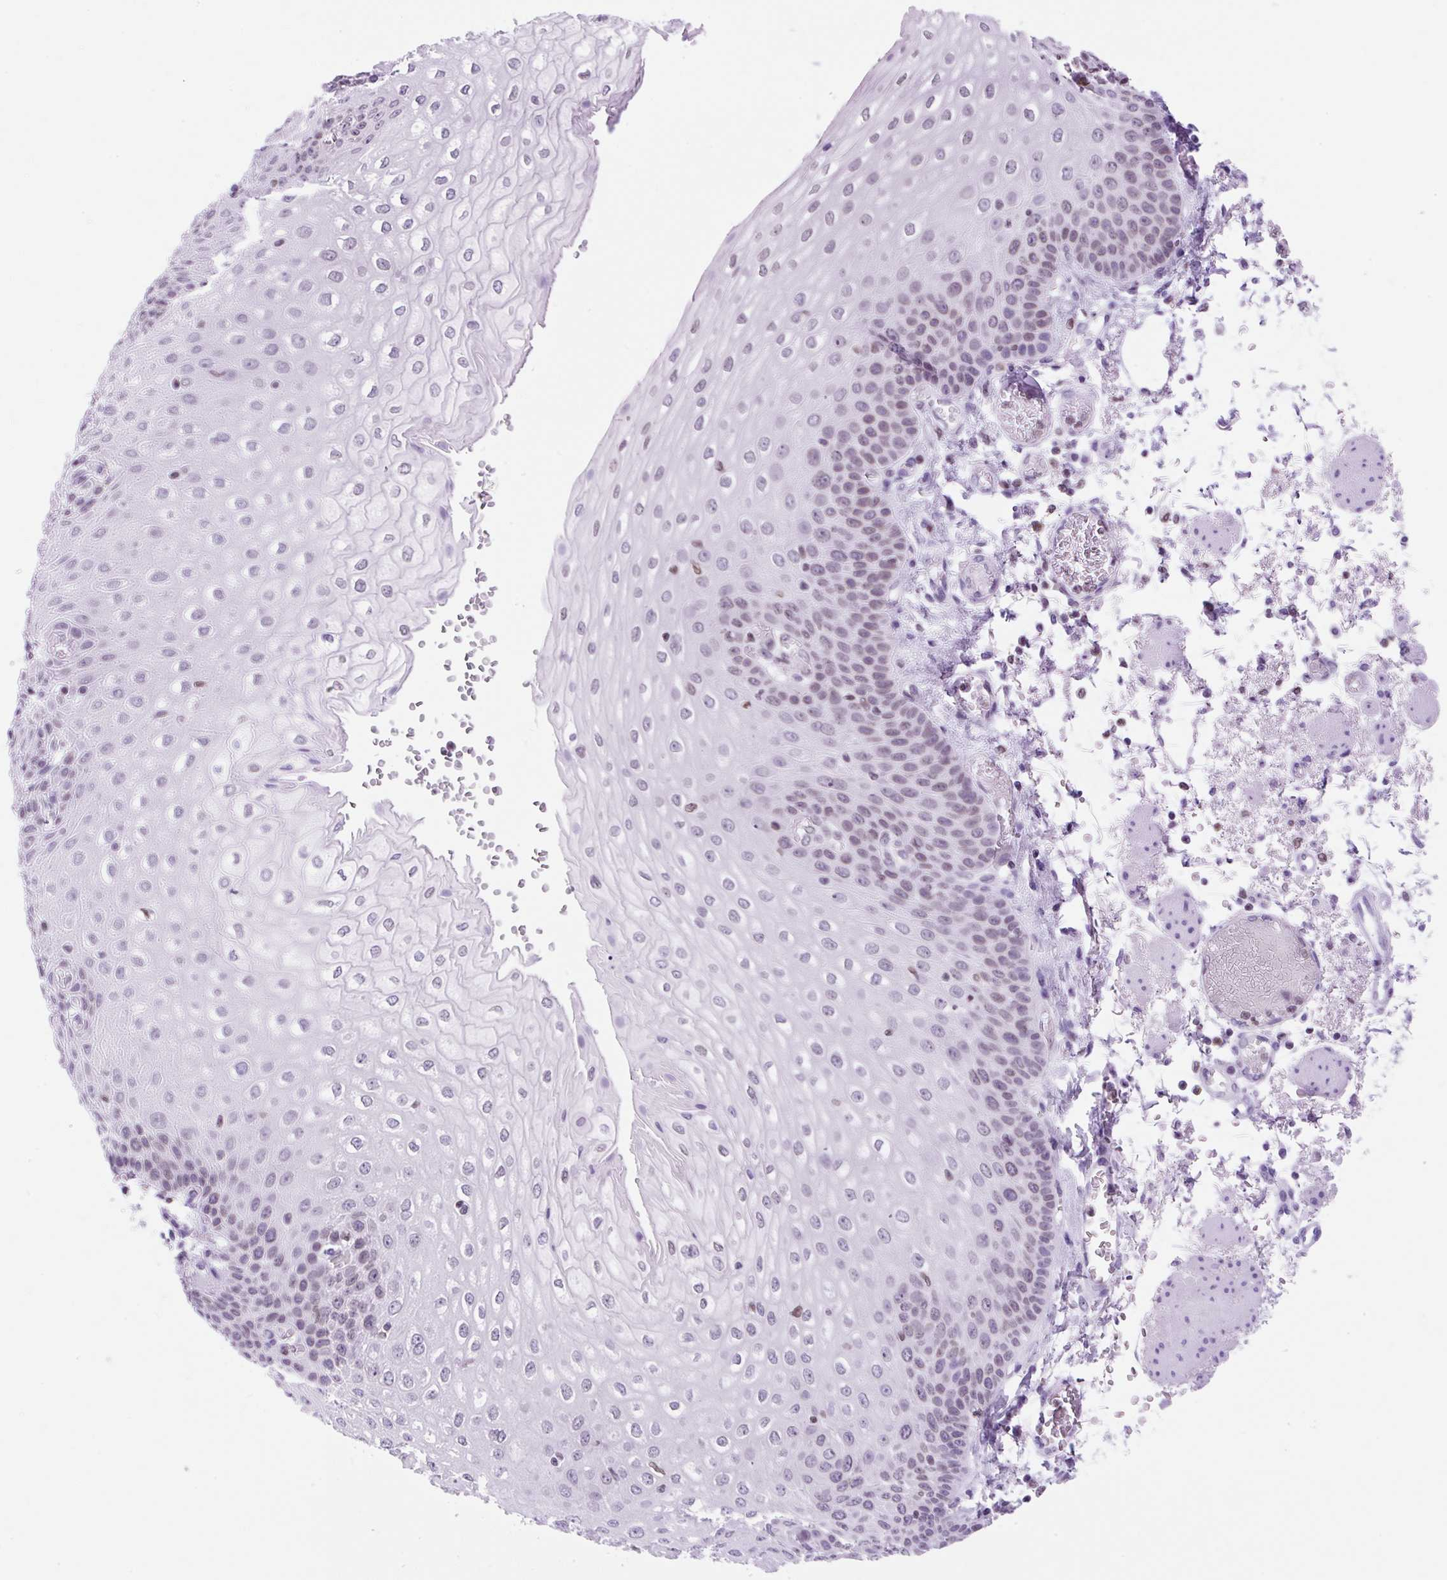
{"staining": {"intensity": "weak", "quantity": "25%-75%", "location": "nuclear"}, "tissue": "esophagus", "cell_type": "Squamous epithelial cells", "image_type": "normal", "snomed": [{"axis": "morphology", "description": "Normal tissue, NOS"}, {"axis": "morphology", "description": "Adenocarcinoma, NOS"}, {"axis": "topography", "description": "Esophagus"}], "caption": "Esophagus stained with IHC reveals weak nuclear expression in approximately 25%-75% of squamous epithelial cells. (DAB (3,3'-diaminobenzidine) IHC, brown staining for protein, blue staining for nuclei).", "gene": "VPREB1", "patient": {"sex": "male", "age": 81}}